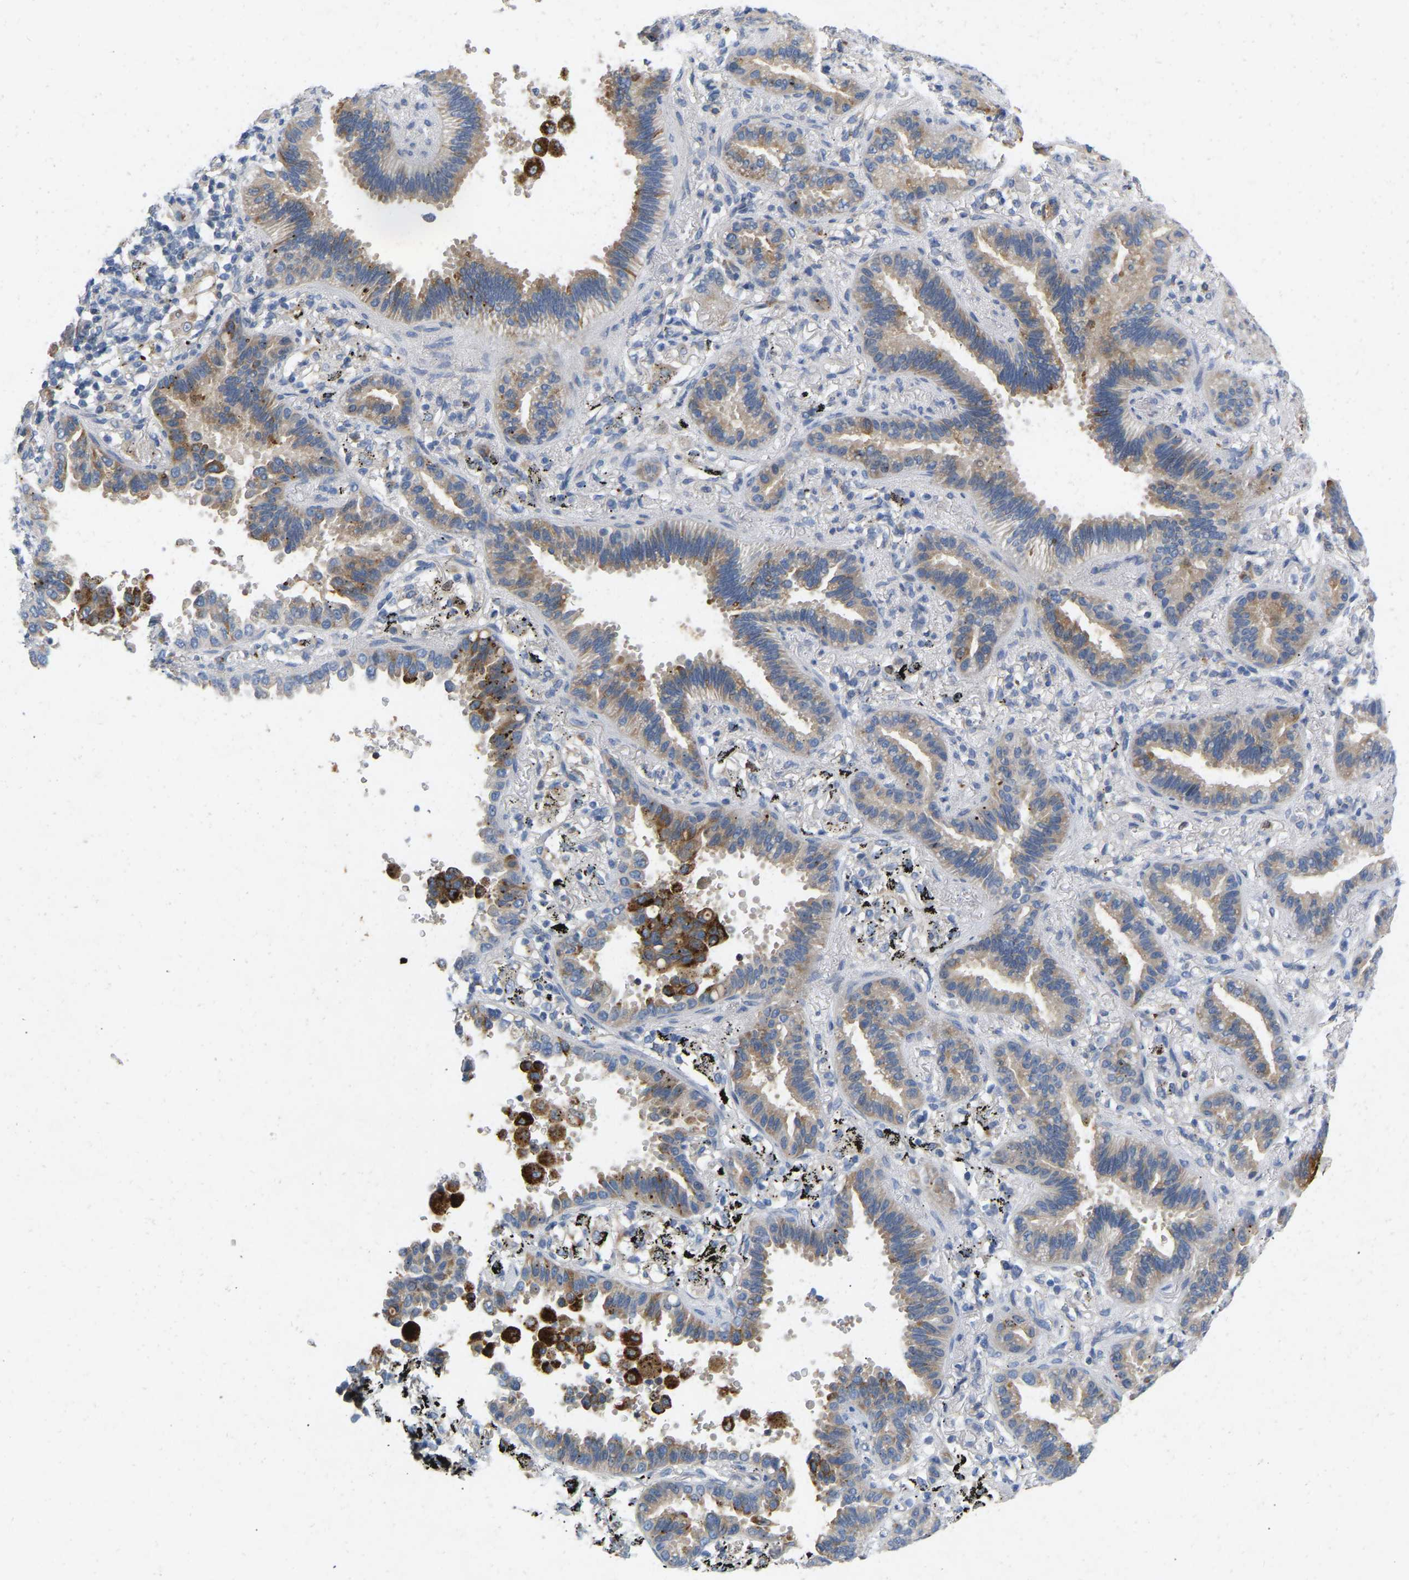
{"staining": {"intensity": "moderate", "quantity": "25%-75%", "location": "cytoplasmic/membranous"}, "tissue": "lung cancer", "cell_type": "Tumor cells", "image_type": "cancer", "snomed": [{"axis": "morphology", "description": "Normal tissue, NOS"}, {"axis": "morphology", "description": "Adenocarcinoma, NOS"}, {"axis": "topography", "description": "Lung"}], "caption": "Tumor cells show moderate cytoplasmic/membranous staining in about 25%-75% of cells in lung adenocarcinoma.", "gene": "RHEB", "patient": {"sex": "male", "age": 59}}